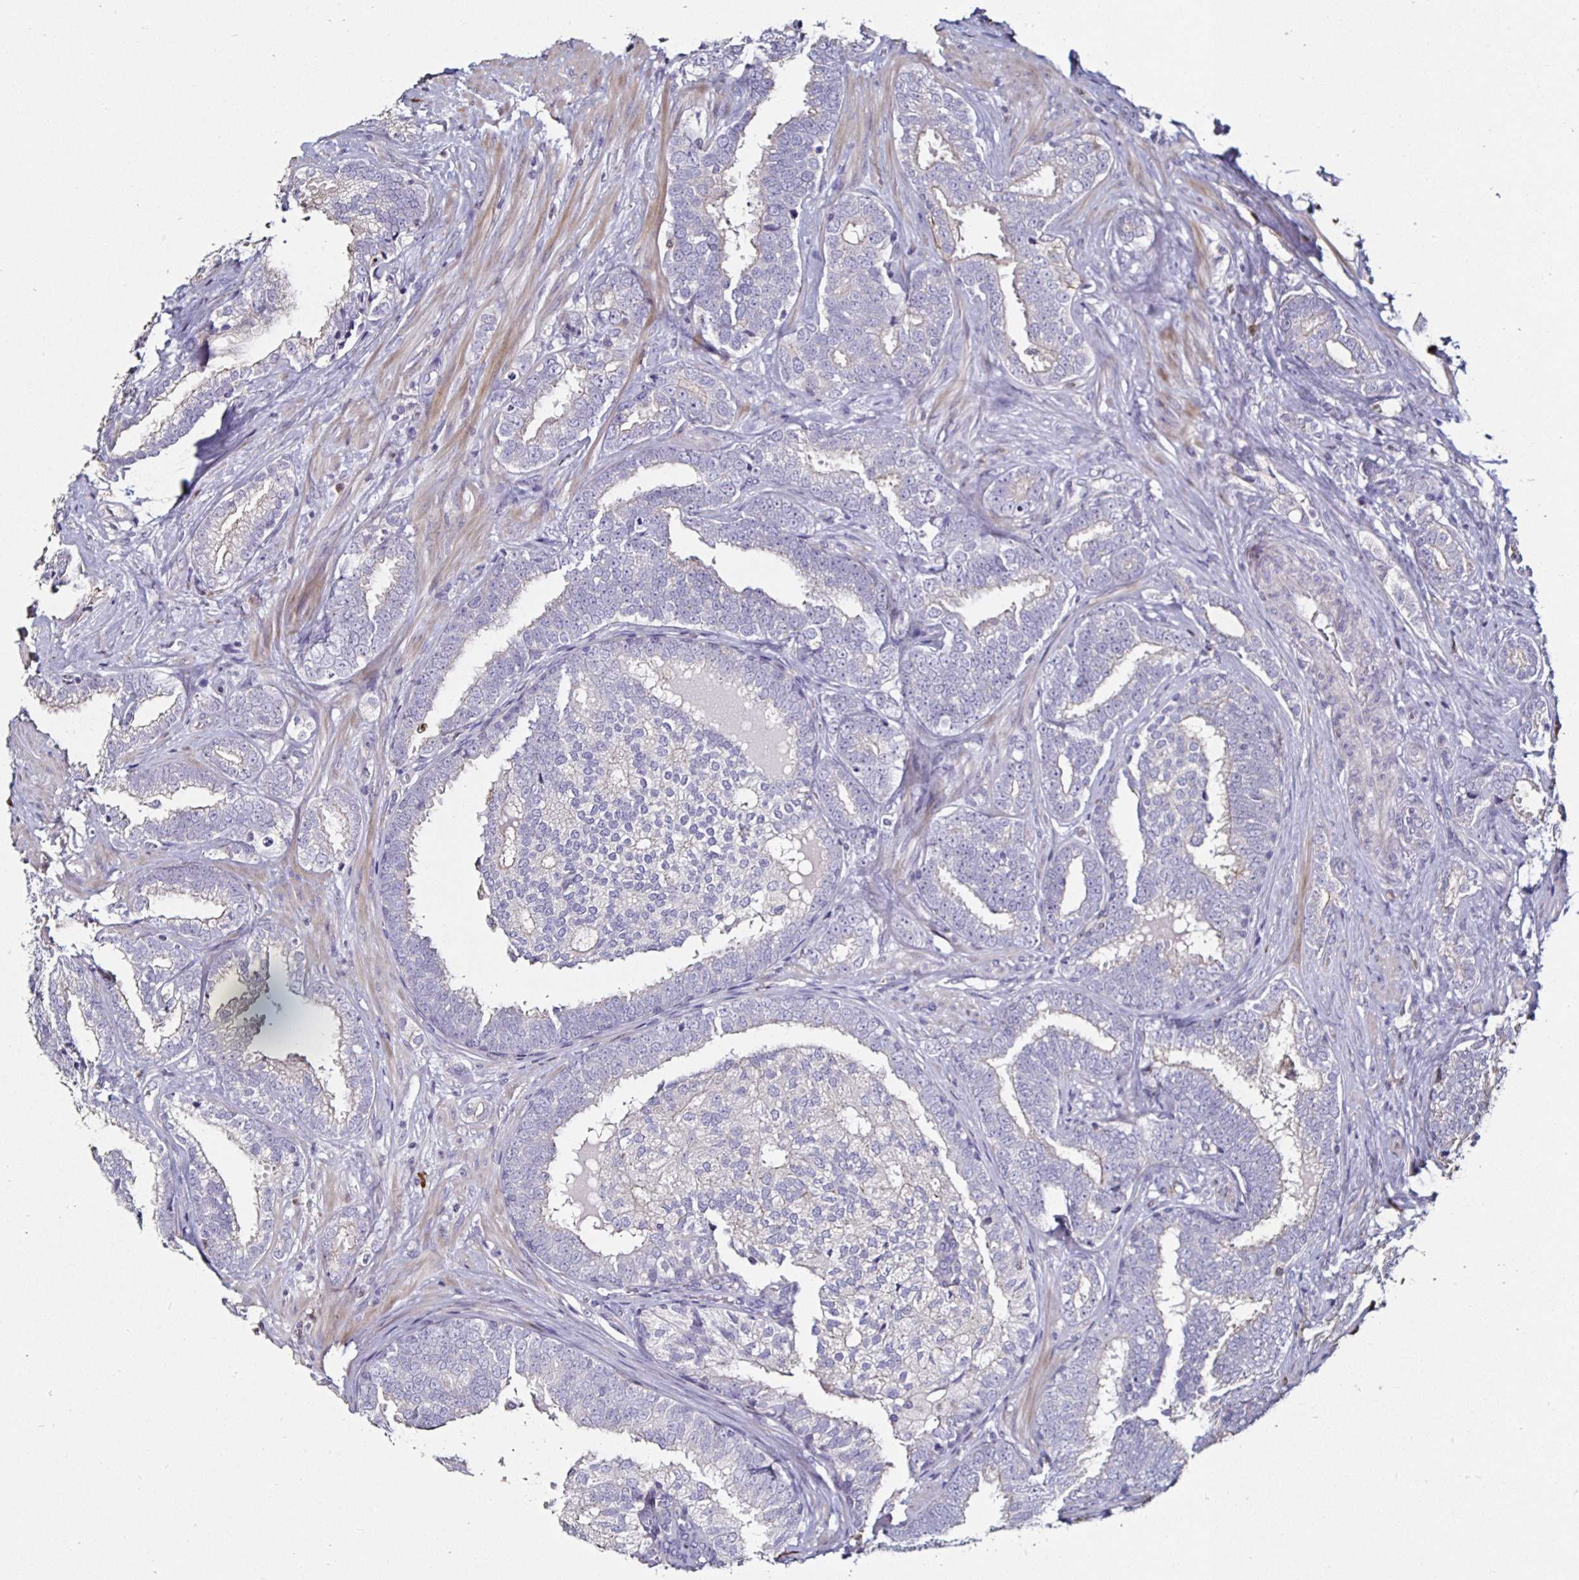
{"staining": {"intensity": "negative", "quantity": "none", "location": "none"}, "tissue": "prostate cancer", "cell_type": "Tumor cells", "image_type": "cancer", "snomed": [{"axis": "morphology", "description": "Adenocarcinoma, High grade"}, {"axis": "topography", "description": "Prostate"}], "caption": "A photomicrograph of prostate cancer (high-grade adenocarcinoma) stained for a protein demonstrates no brown staining in tumor cells.", "gene": "TLR4", "patient": {"sex": "male", "age": 72}}